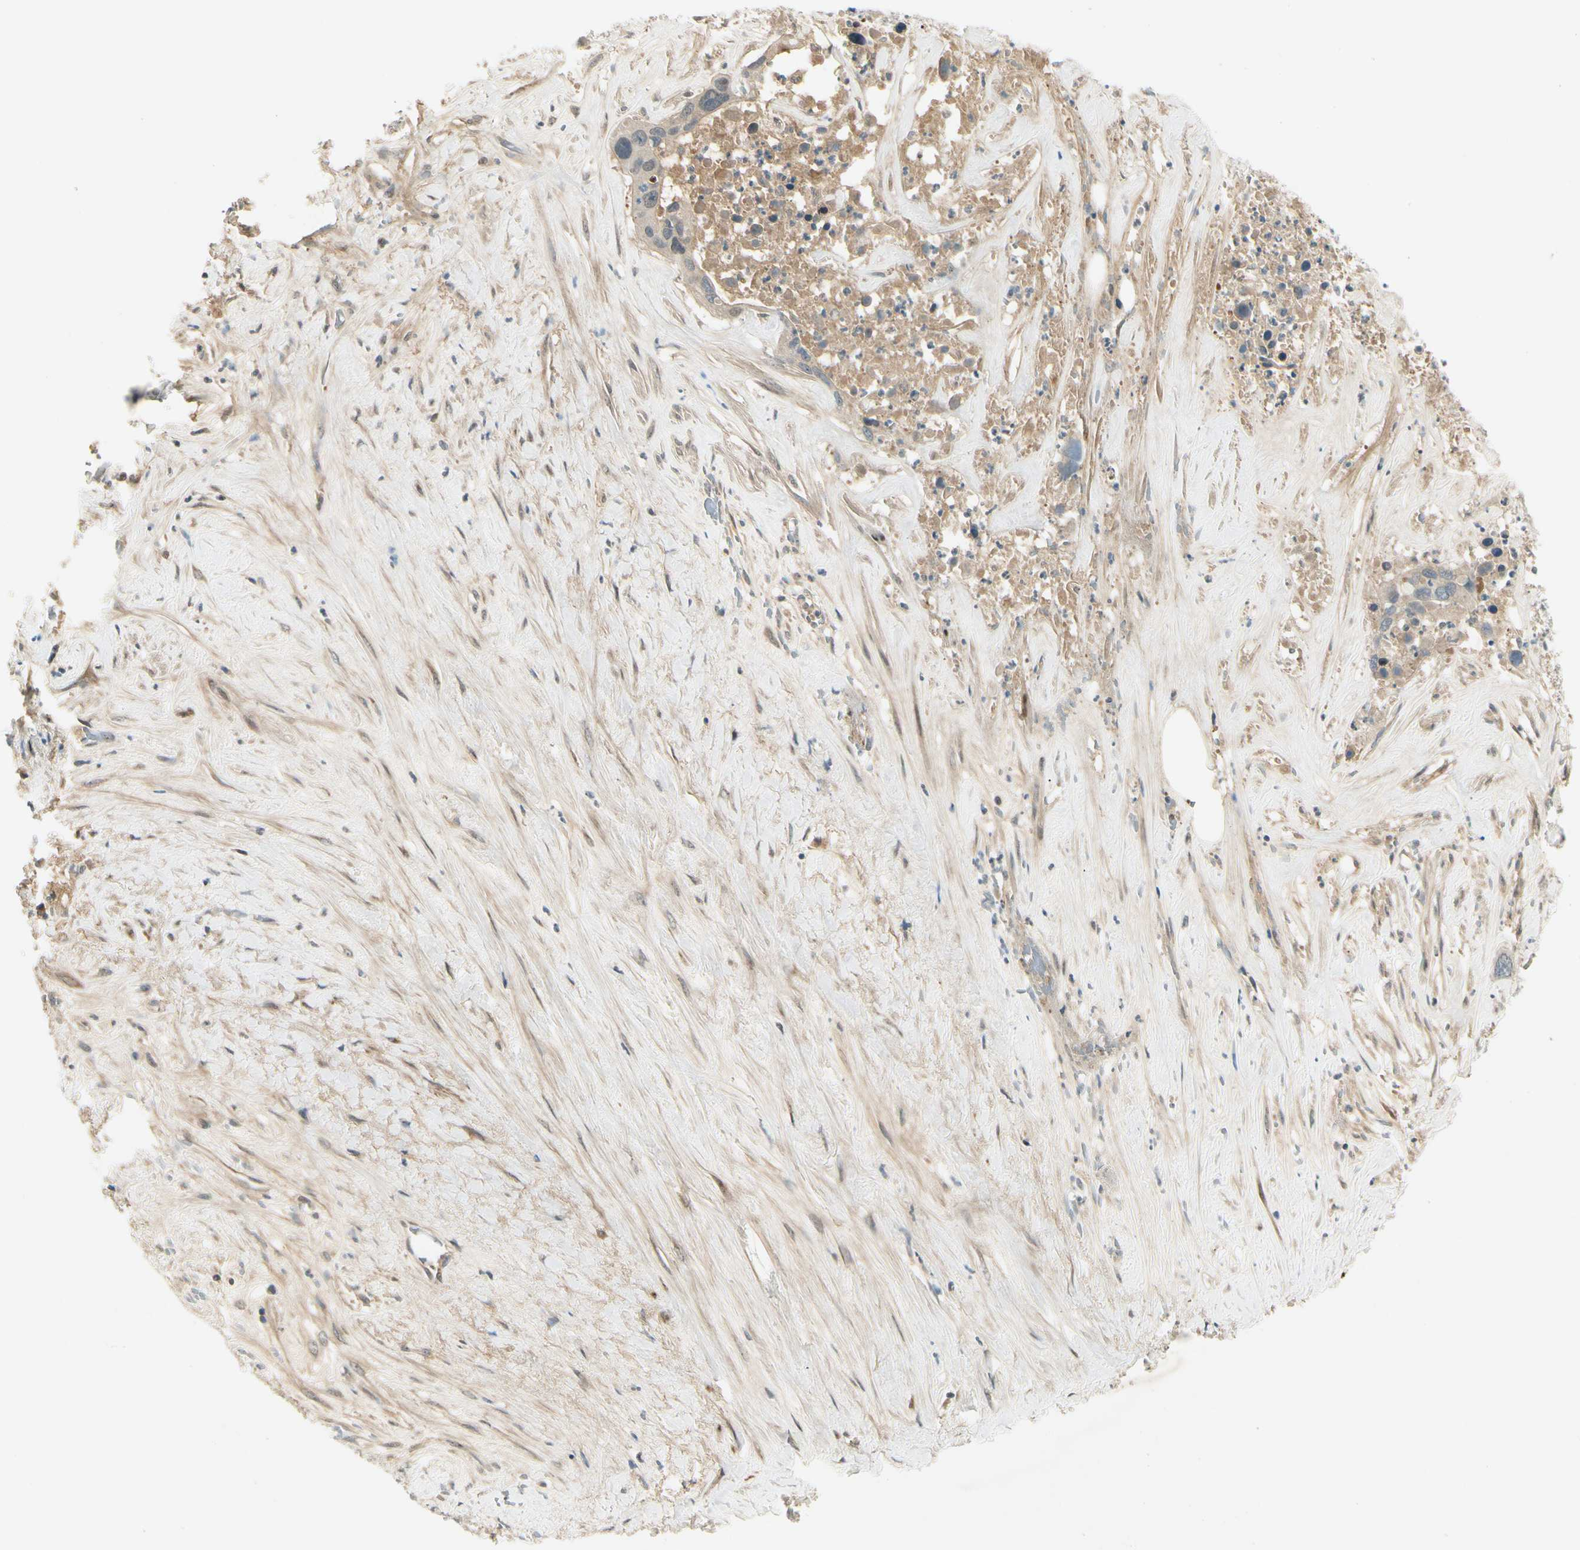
{"staining": {"intensity": "weak", "quantity": "<25%", "location": "cytoplasmic/membranous"}, "tissue": "liver cancer", "cell_type": "Tumor cells", "image_type": "cancer", "snomed": [{"axis": "morphology", "description": "Cholangiocarcinoma"}, {"axis": "topography", "description": "Liver"}], "caption": "IHC photomicrograph of liver cancer stained for a protein (brown), which shows no positivity in tumor cells.", "gene": "EPHB3", "patient": {"sex": "female", "age": 65}}